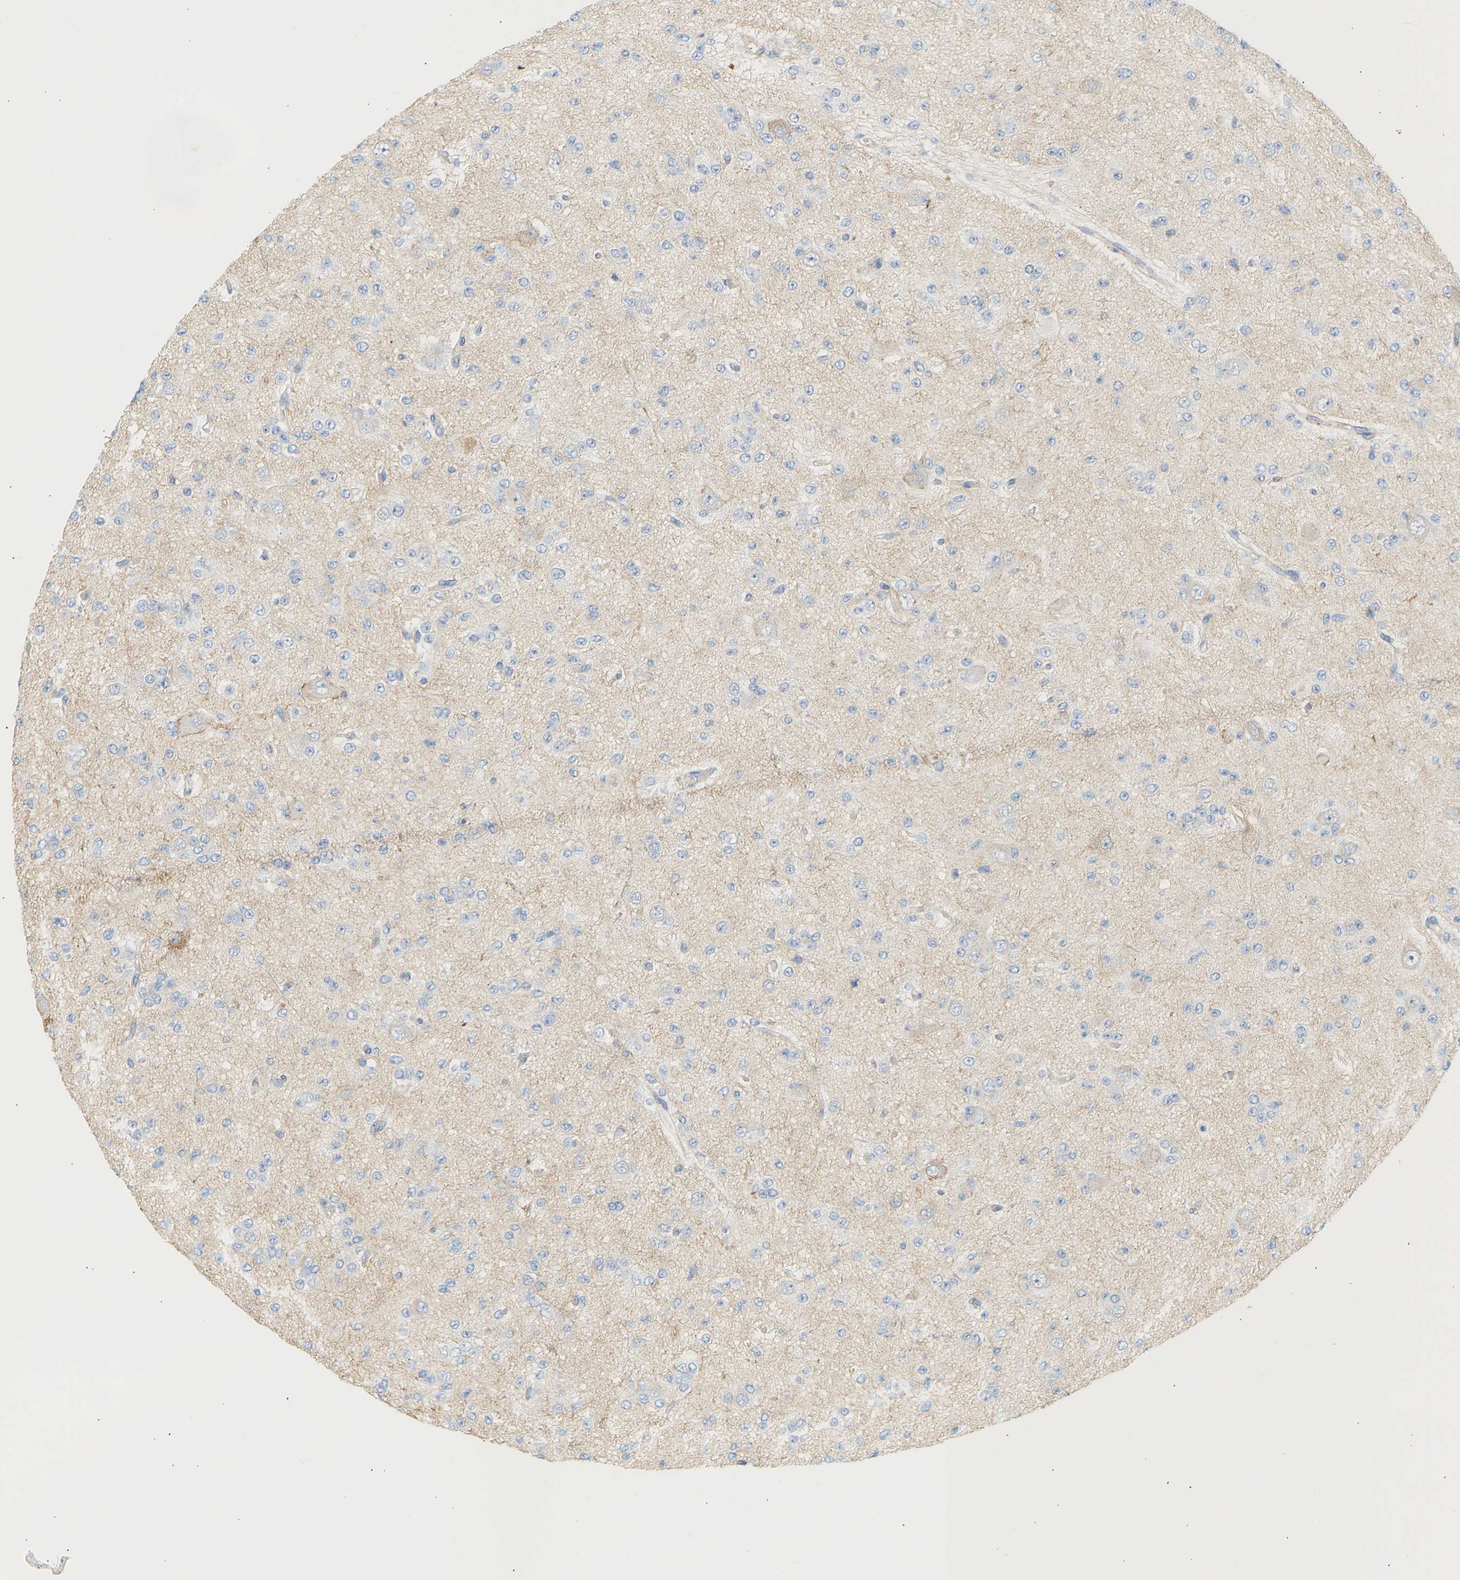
{"staining": {"intensity": "negative", "quantity": "none", "location": "none"}, "tissue": "glioma", "cell_type": "Tumor cells", "image_type": "cancer", "snomed": [{"axis": "morphology", "description": "Glioma, malignant, Low grade"}, {"axis": "topography", "description": "Brain"}], "caption": "High magnification brightfield microscopy of malignant glioma (low-grade) stained with DAB (3,3'-diaminobenzidine) (brown) and counterstained with hematoxylin (blue): tumor cells show no significant positivity.", "gene": "BVES", "patient": {"sex": "male", "age": 38}}